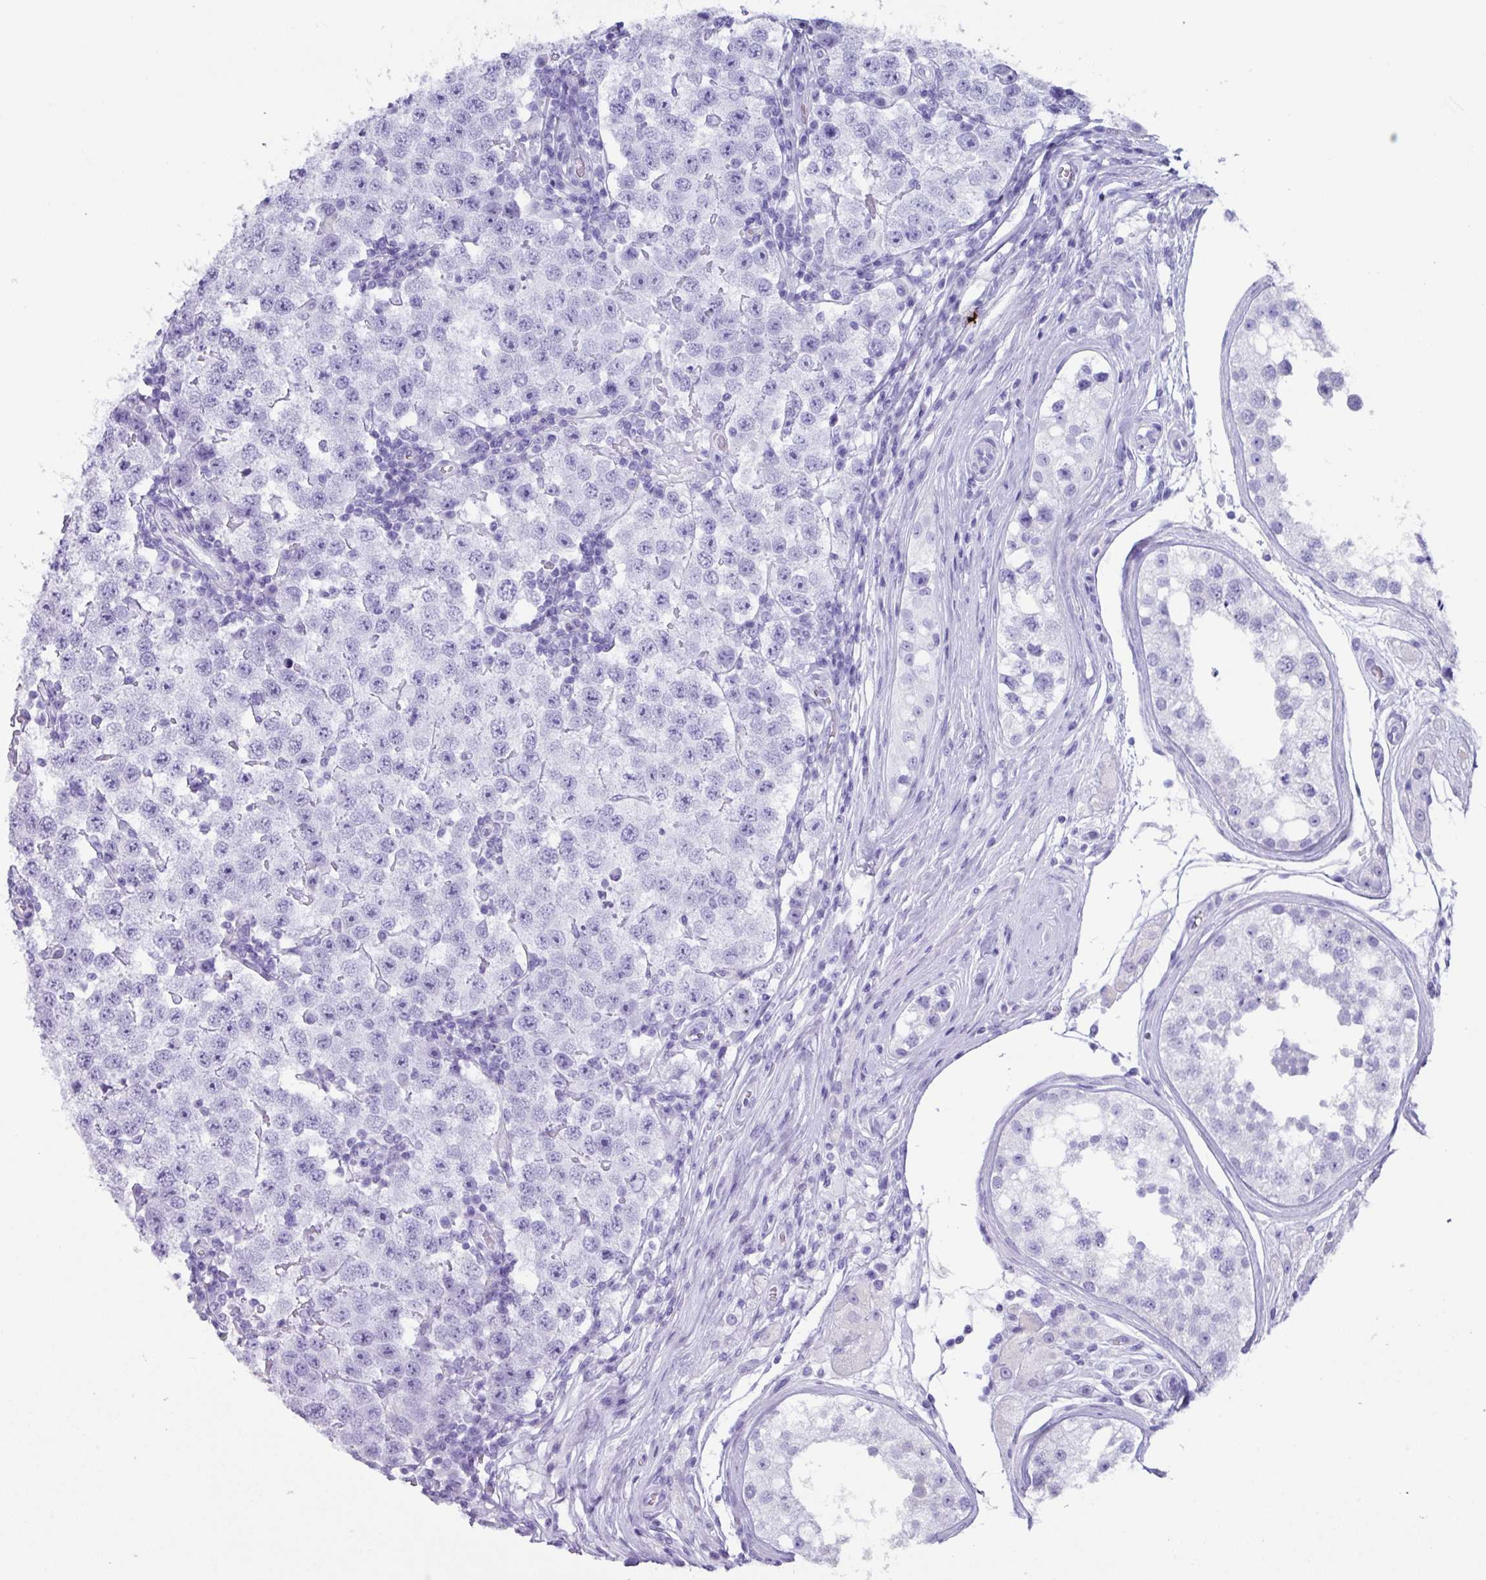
{"staining": {"intensity": "negative", "quantity": "none", "location": "none"}, "tissue": "testis cancer", "cell_type": "Tumor cells", "image_type": "cancer", "snomed": [{"axis": "morphology", "description": "Seminoma, NOS"}, {"axis": "topography", "description": "Testis"}], "caption": "Tumor cells show no significant protein expression in testis cancer.", "gene": "ZNF524", "patient": {"sex": "male", "age": 34}}